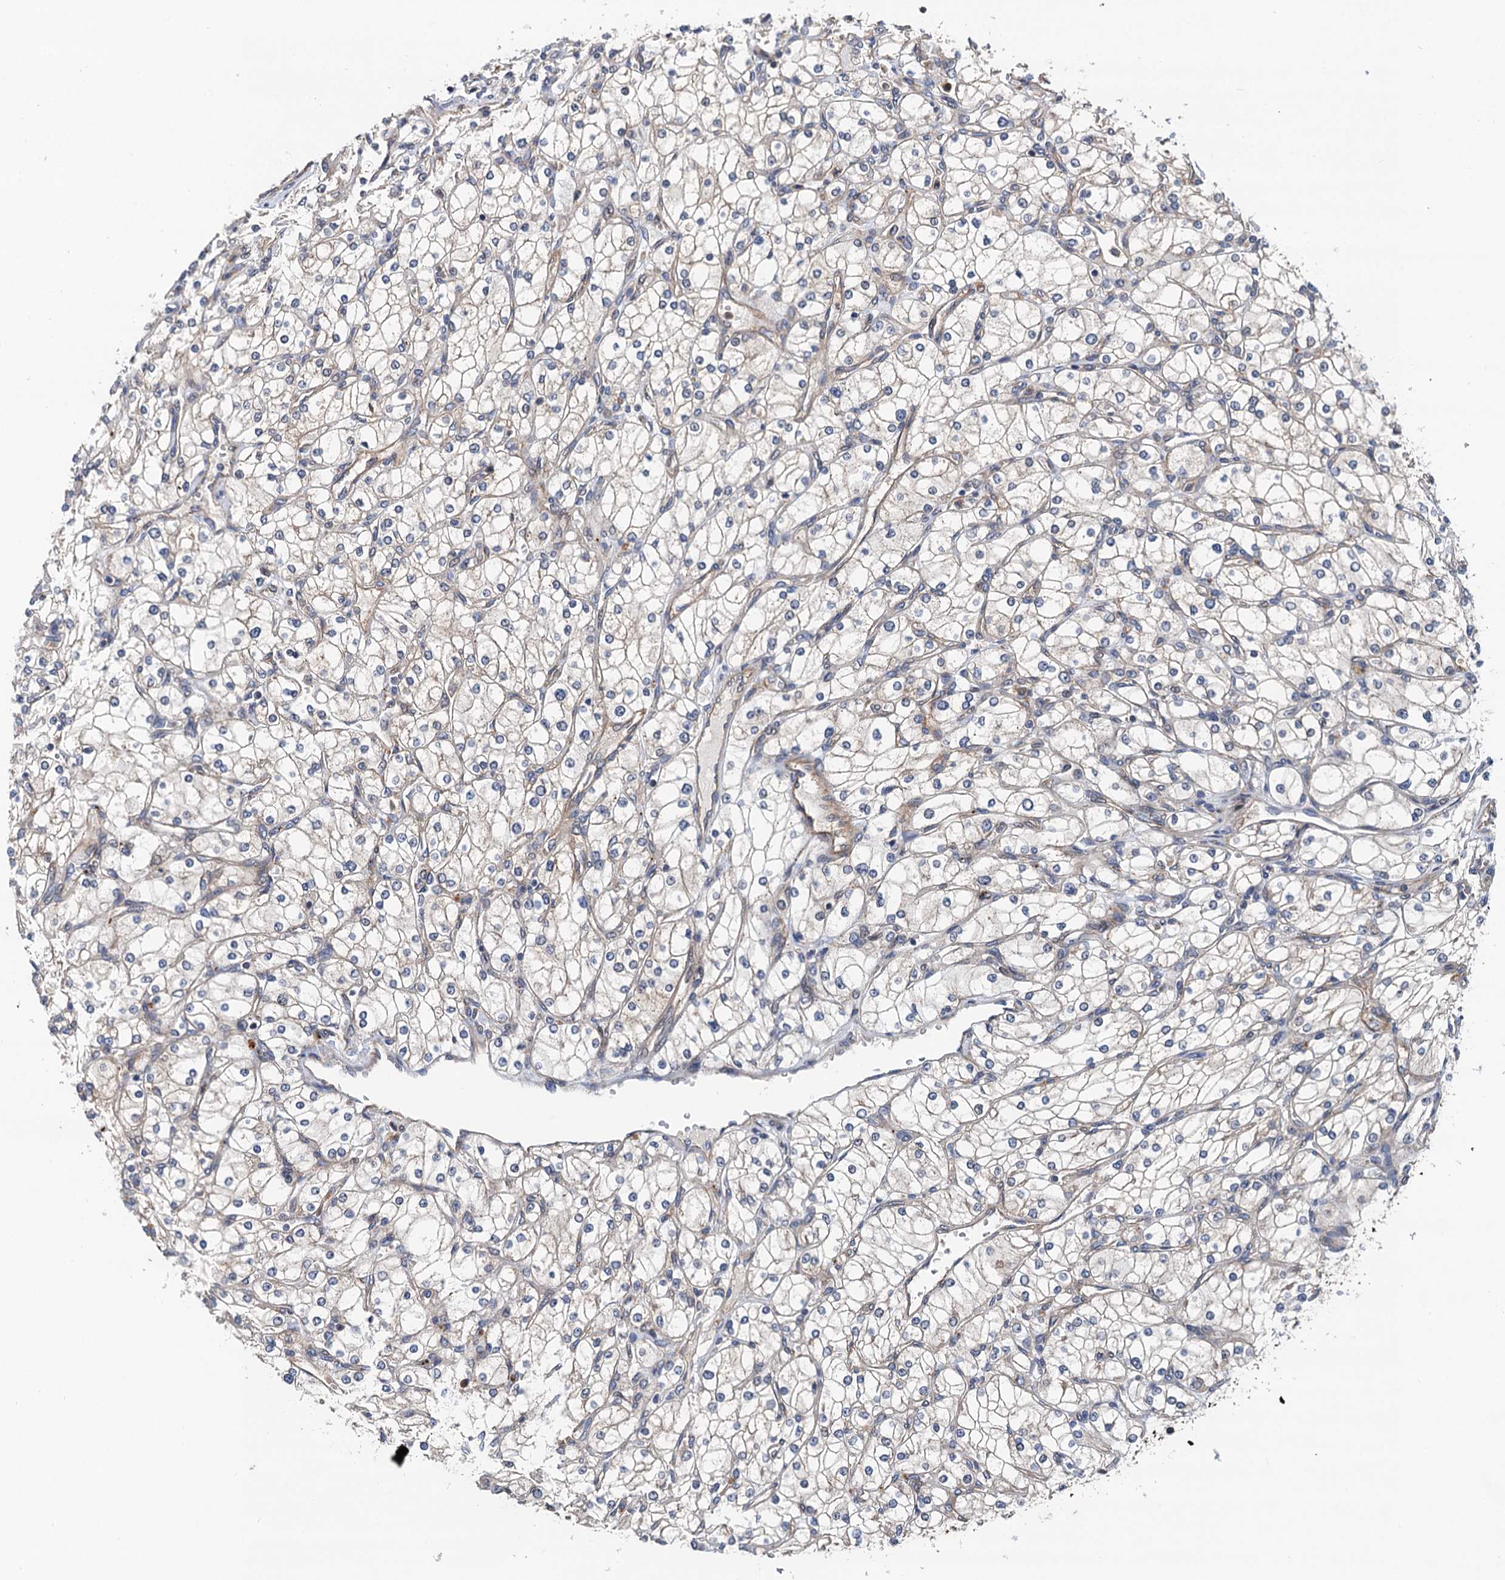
{"staining": {"intensity": "negative", "quantity": "none", "location": "none"}, "tissue": "renal cancer", "cell_type": "Tumor cells", "image_type": "cancer", "snomed": [{"axis": "morphology", "description": "Adenocarcinoma, NOS"}, {"axis": "topography", "description": "Kidney"}], "caption": "Renal cancer was stained to show a protein in brown. There is no significant positivity in tumor cells.", "gene": "NLRP10", "patient": {"sex": "male", "age": 80}}